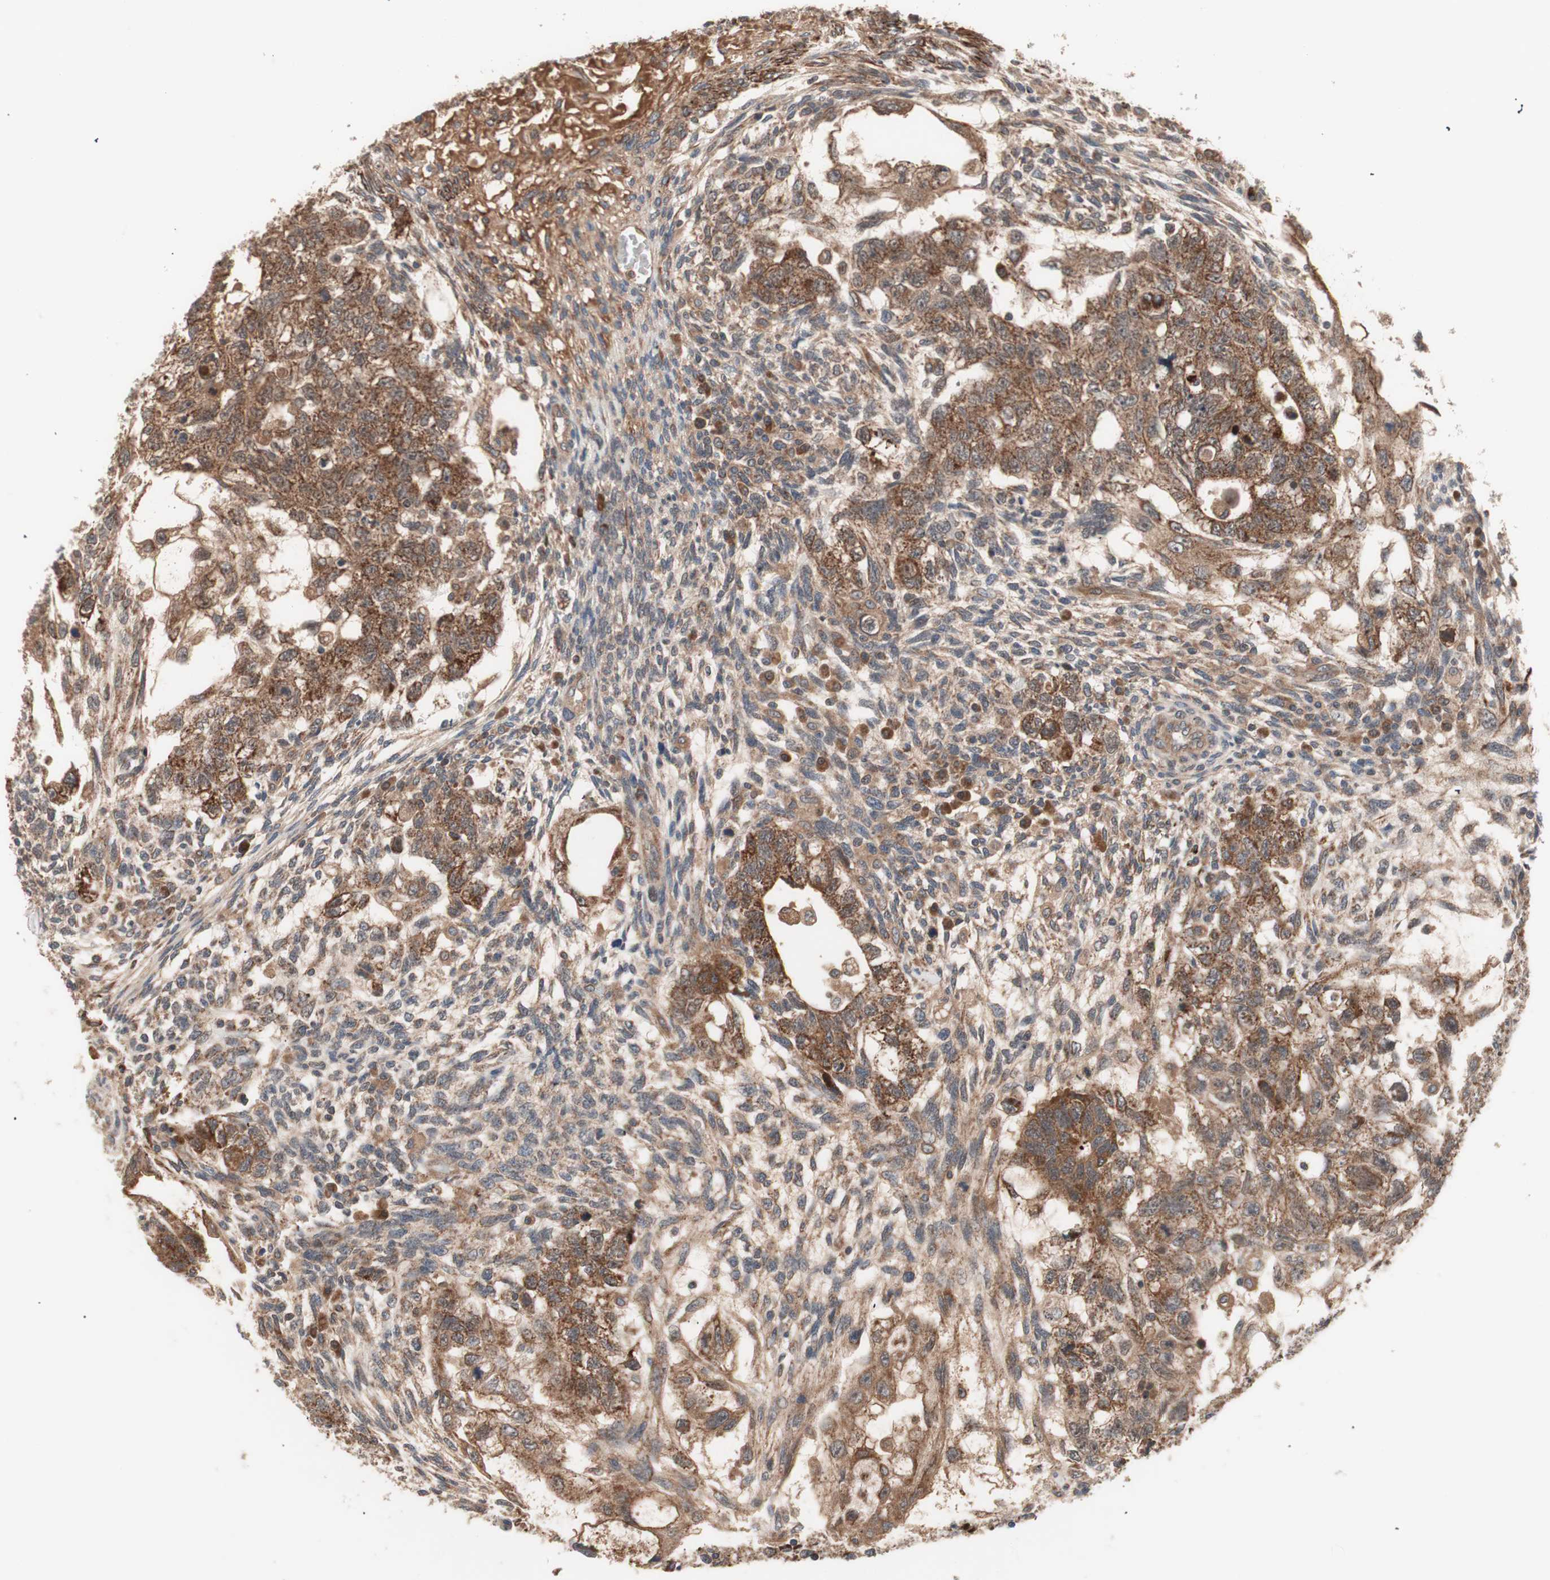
{"staining": {"intensity": "strong", "quantity": ">75%", "location": "cytoplasmic/membranous"}, "tissue": "testis cancer", "cell_type": "Tumor cells", "image_type": "cancer", "snomed": [{"axis": "morphology", "description": "Normal tissue, NOS"}, {"axis": "morphology", "description": "Carcinoma, Embryonal, NOS"}, {"axis": "topography", "description": "Testis"}], "caption": "Immunohistochemical staining of testis cancer (embryonal carcinoma) shows high levels of strong cytoplasmic/membranous protein staining in approximately >75% of tumor cells.", "gene": "HMBS", "patient": {"sex": "male", "age": 36}}